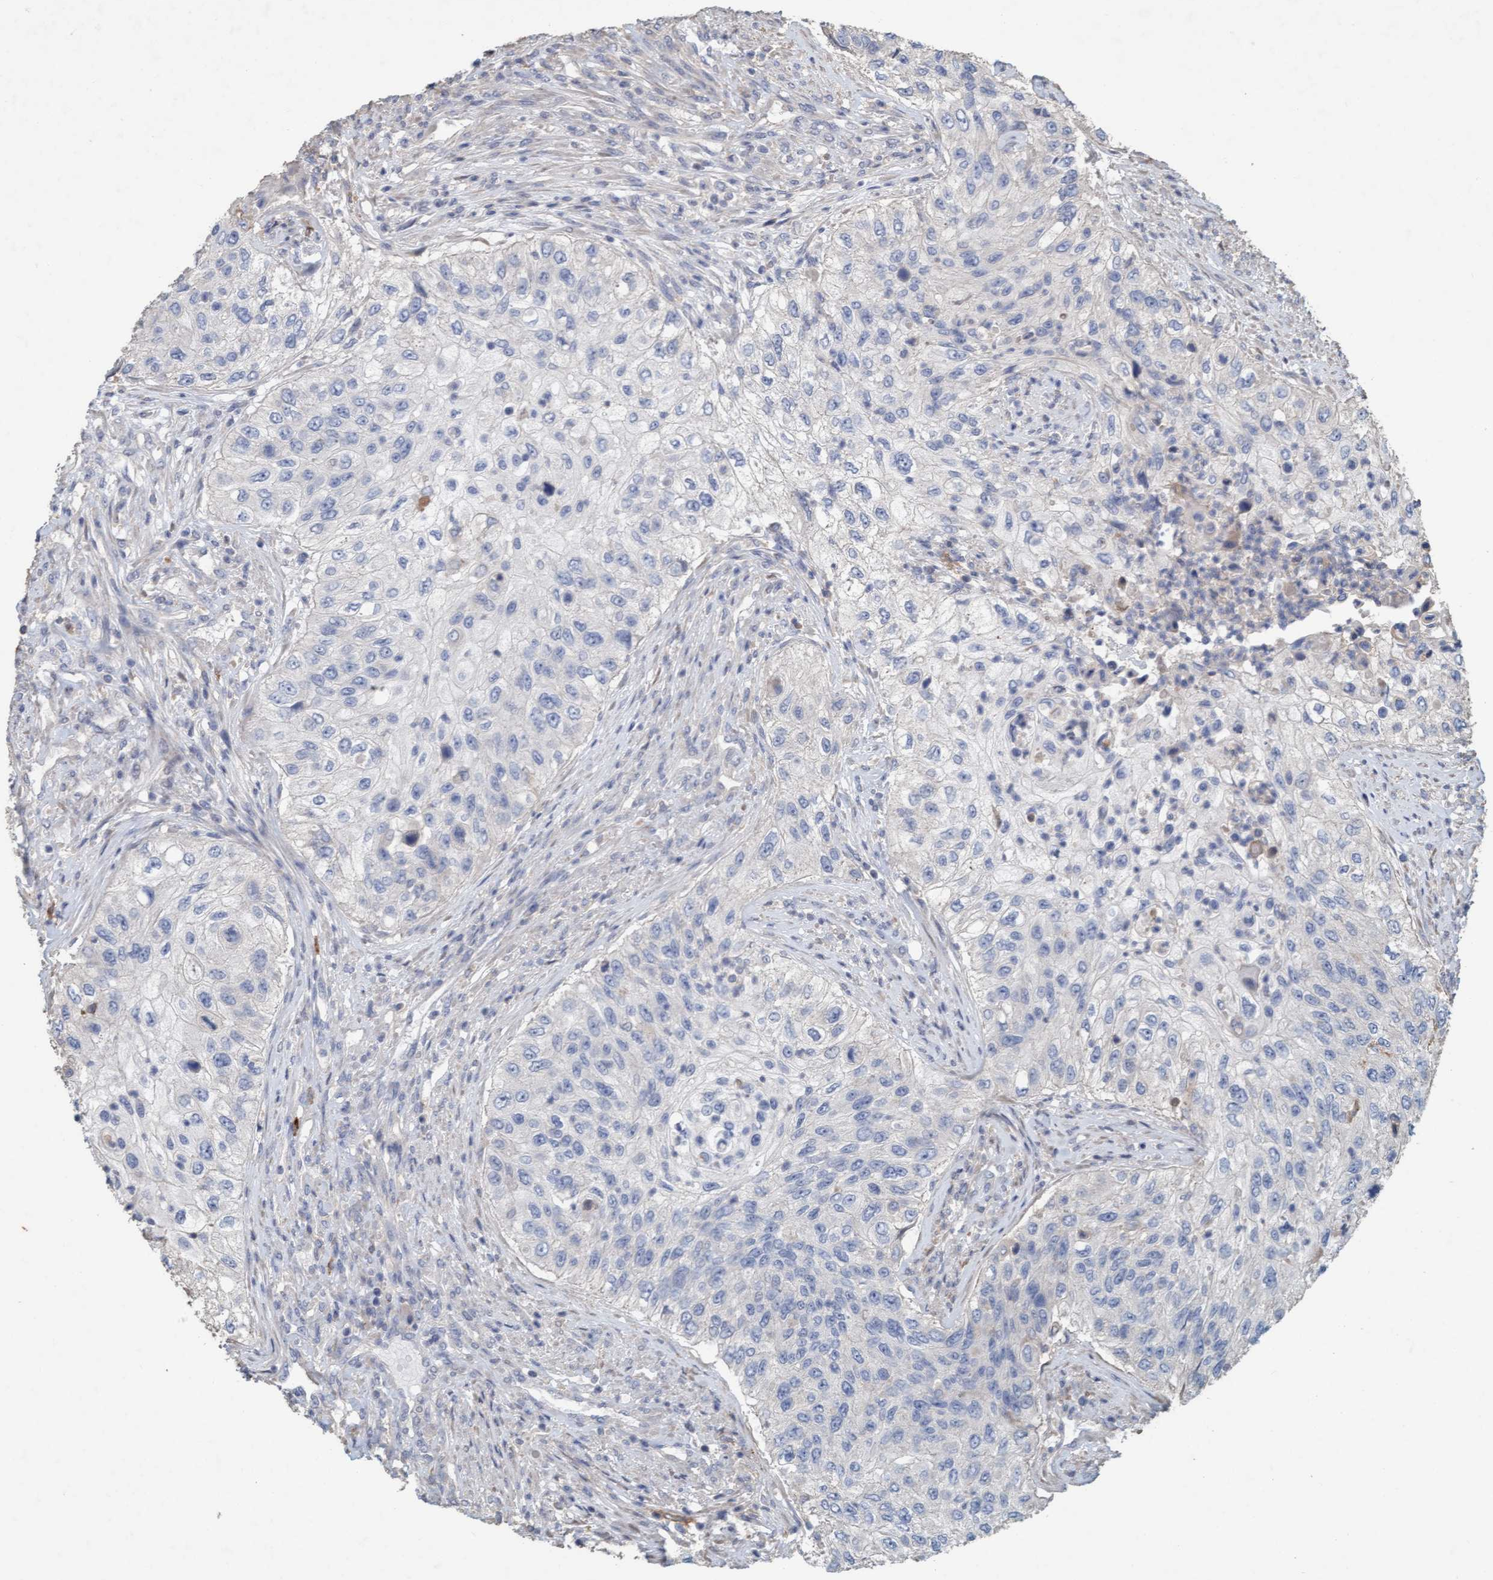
{"staining": {"intensity": "negative", "quantity": "none", "location": "none"}, "tissue": "urothelial cancer", "cell_type": "Tumor cells", "image_type": "cancer", "snomed": [{"axis": "morphology", "description": "Urothelial carcinoma, High grade"}, {"axis": "topography", "description": "Urinary bladder"}], "caption": "Human high-grade urothelial carcinoma stained for a protein using immunohistochemistry displays no positivity in tumor cells.", "gene": "LONRF1", "patient": {"sex": "female", "age": 60}}